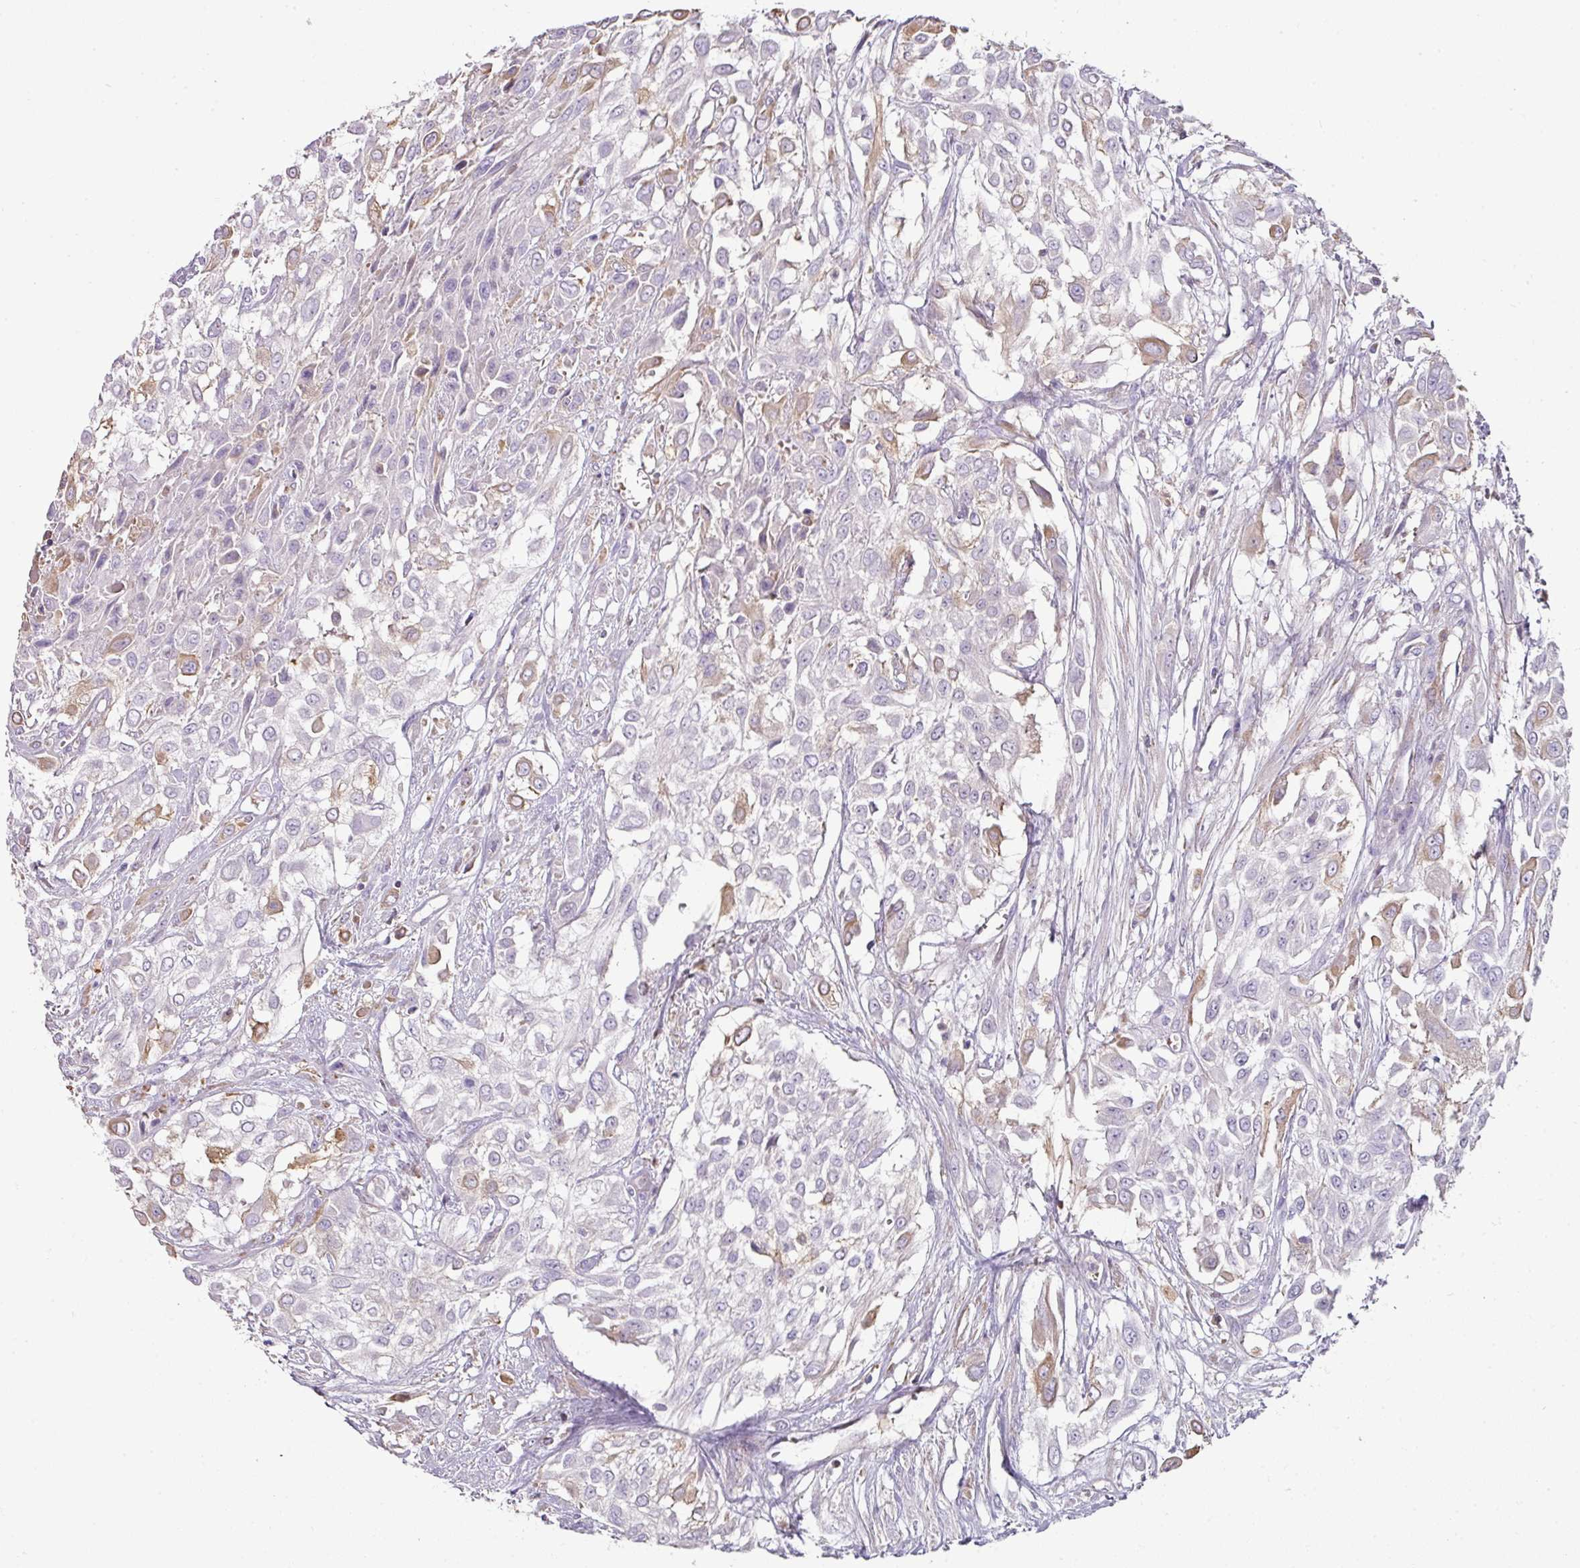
{"staining": {"intensity": "moderate", "quantity": "<25%", "location": "cytoplasmic/membranous"}, "tissue": "urothelial cancer", "cell_type": "Tumor cells", "image_type": "cancer", "snomed": [{"axis": "morphology", "description": "Urothelial carcinoma, High grade"}, {"axis": "topography", "description": "Urinary bladder"}], "caption": "Immunohistochemistry (IHC) image of human urothelial cancer stained for a protein (brown), which exhibits low levels of moderate cytoplasmic/membranous expression in about <25% of tumor cells.", "gene": "CCZ1", "patient": {"sex": "male", "age": 57}}